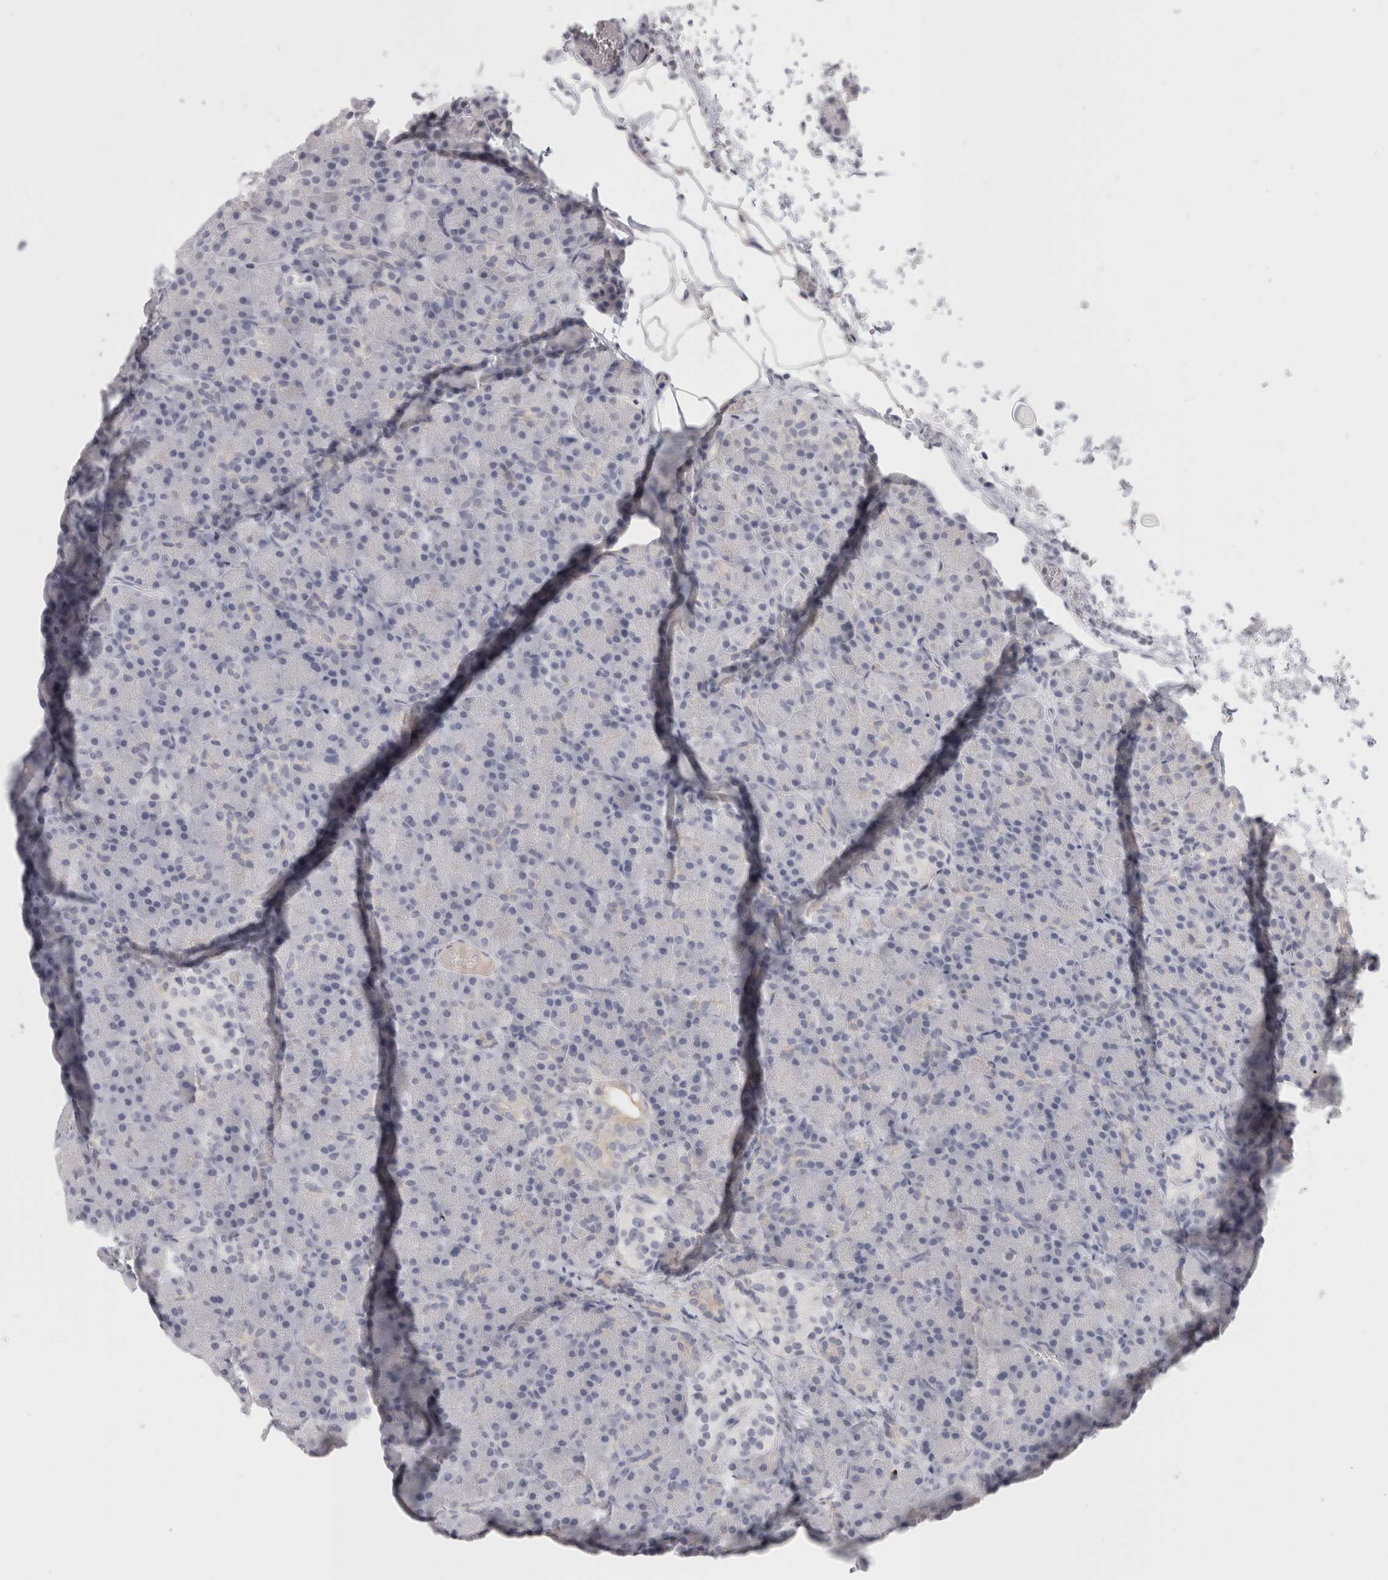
{"staining": {"intensity": "negative", "quantity": "none", "location": "none"}, "tissue": "pancreas", "cell_type": "Exocrine glandular cells", "image_type": "normal", "snomed": [{"axis": "morphology", "description": "Normal tissue, NOS"}, {"axis": "topography", "description": "Pancreas"}], "caption": "There is no significant expression in exocrine glandular cells of pancreas. Nuclei are stained in blue.", "gene": "FBLIM1", "patient": {"sex": "female", "age": 43}}